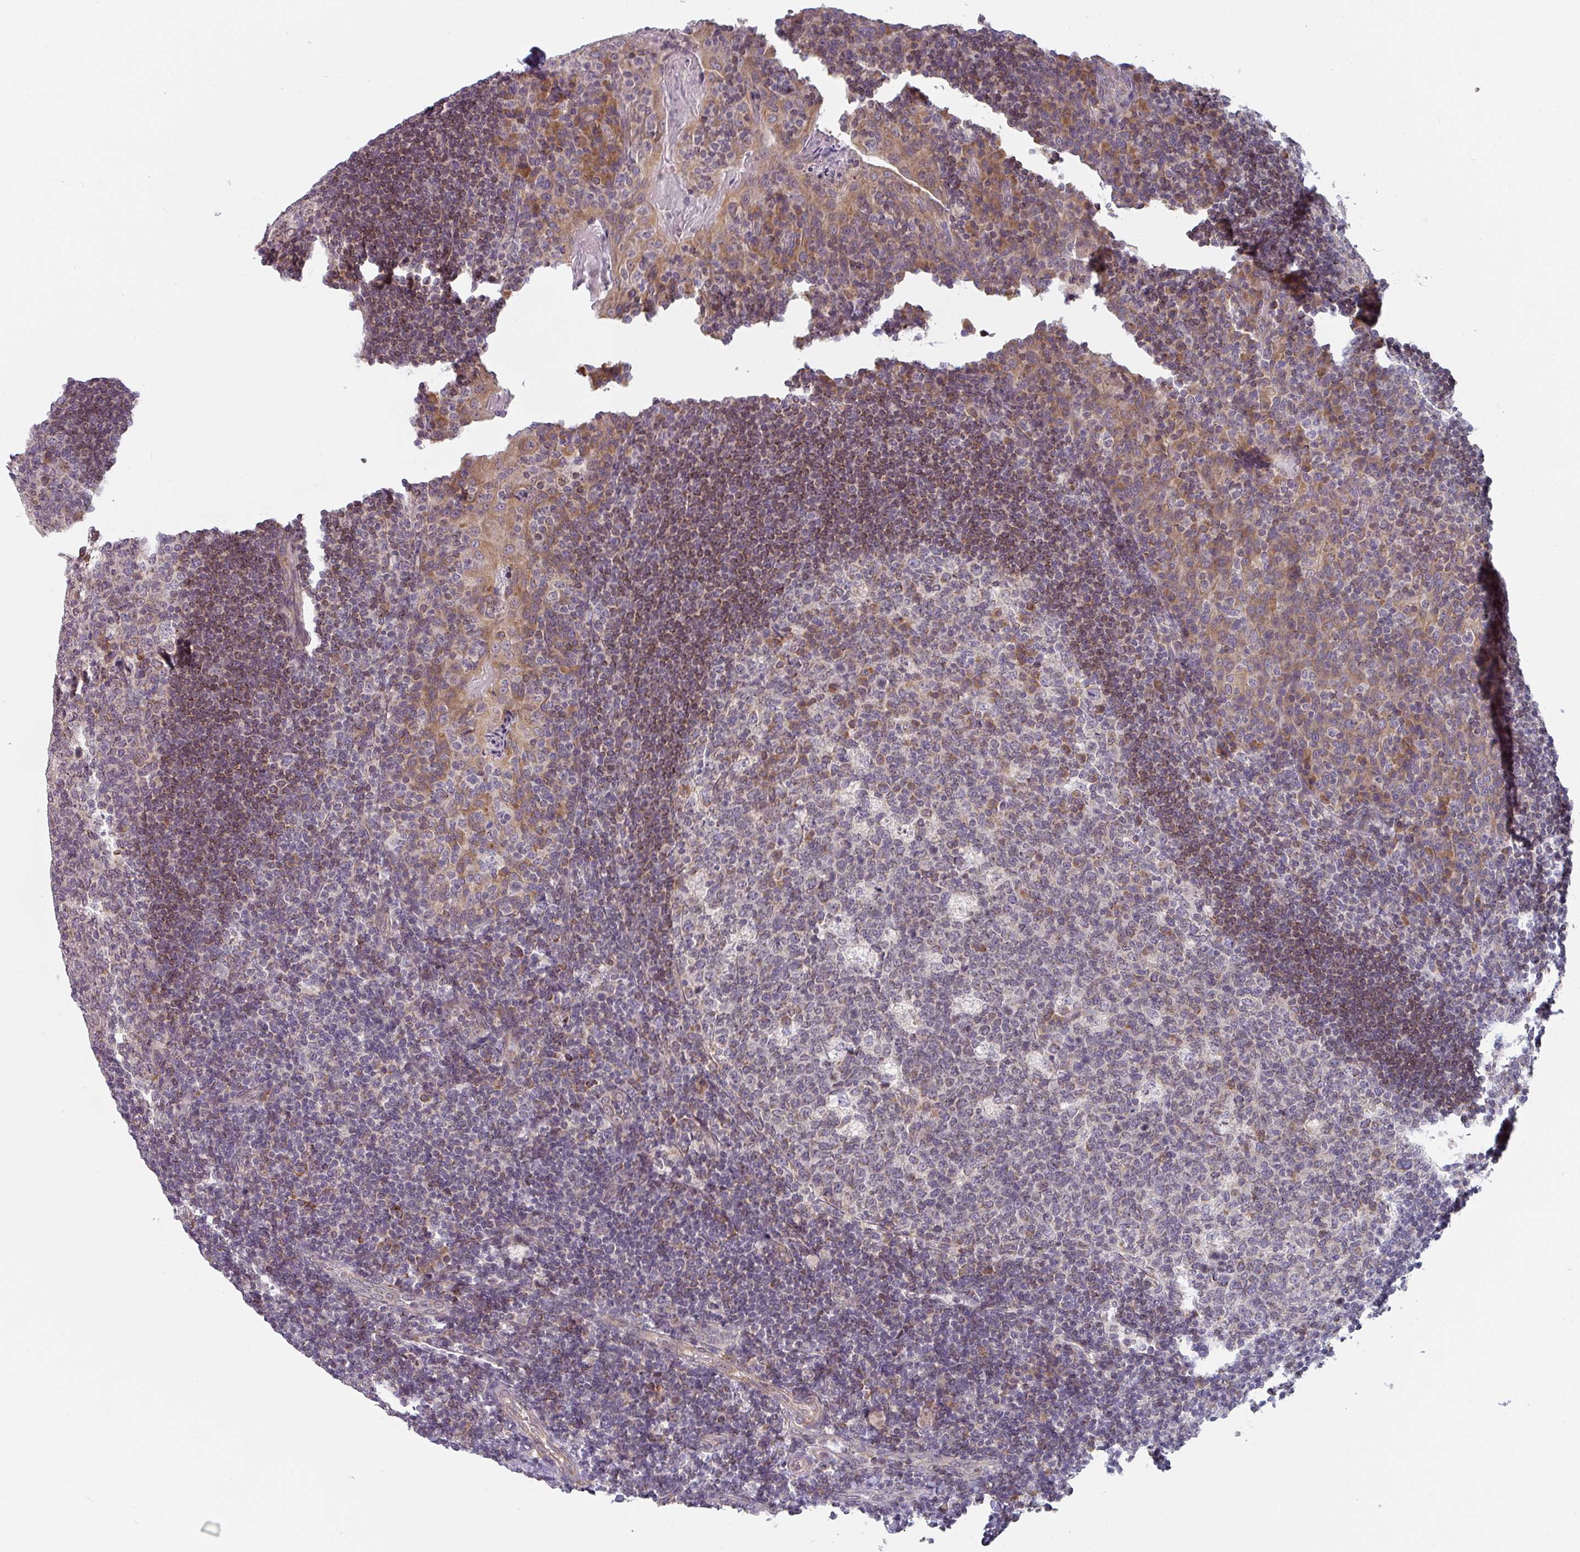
{"staining": {"intensity": "moderate", "quantity": "<25%", "location": "cytoplasmic/membranous"}, "tissue": "tonsil", "cell_type": "Germinal center cells", "image_type": "normal", "snomed": [{"axis": "morphology", "description": "Normal tissue, NOS"}, {"axis": "topography", "description": "Tonsil"}], "caption": "DAB immunohistochemical staining of normal tonsil reveals moderate cytoplasmic/membranous protein positivity in about <25% of germinal center cells.", "gene": "TAPT1", "patient": {"sex": "male", "age": 17}}